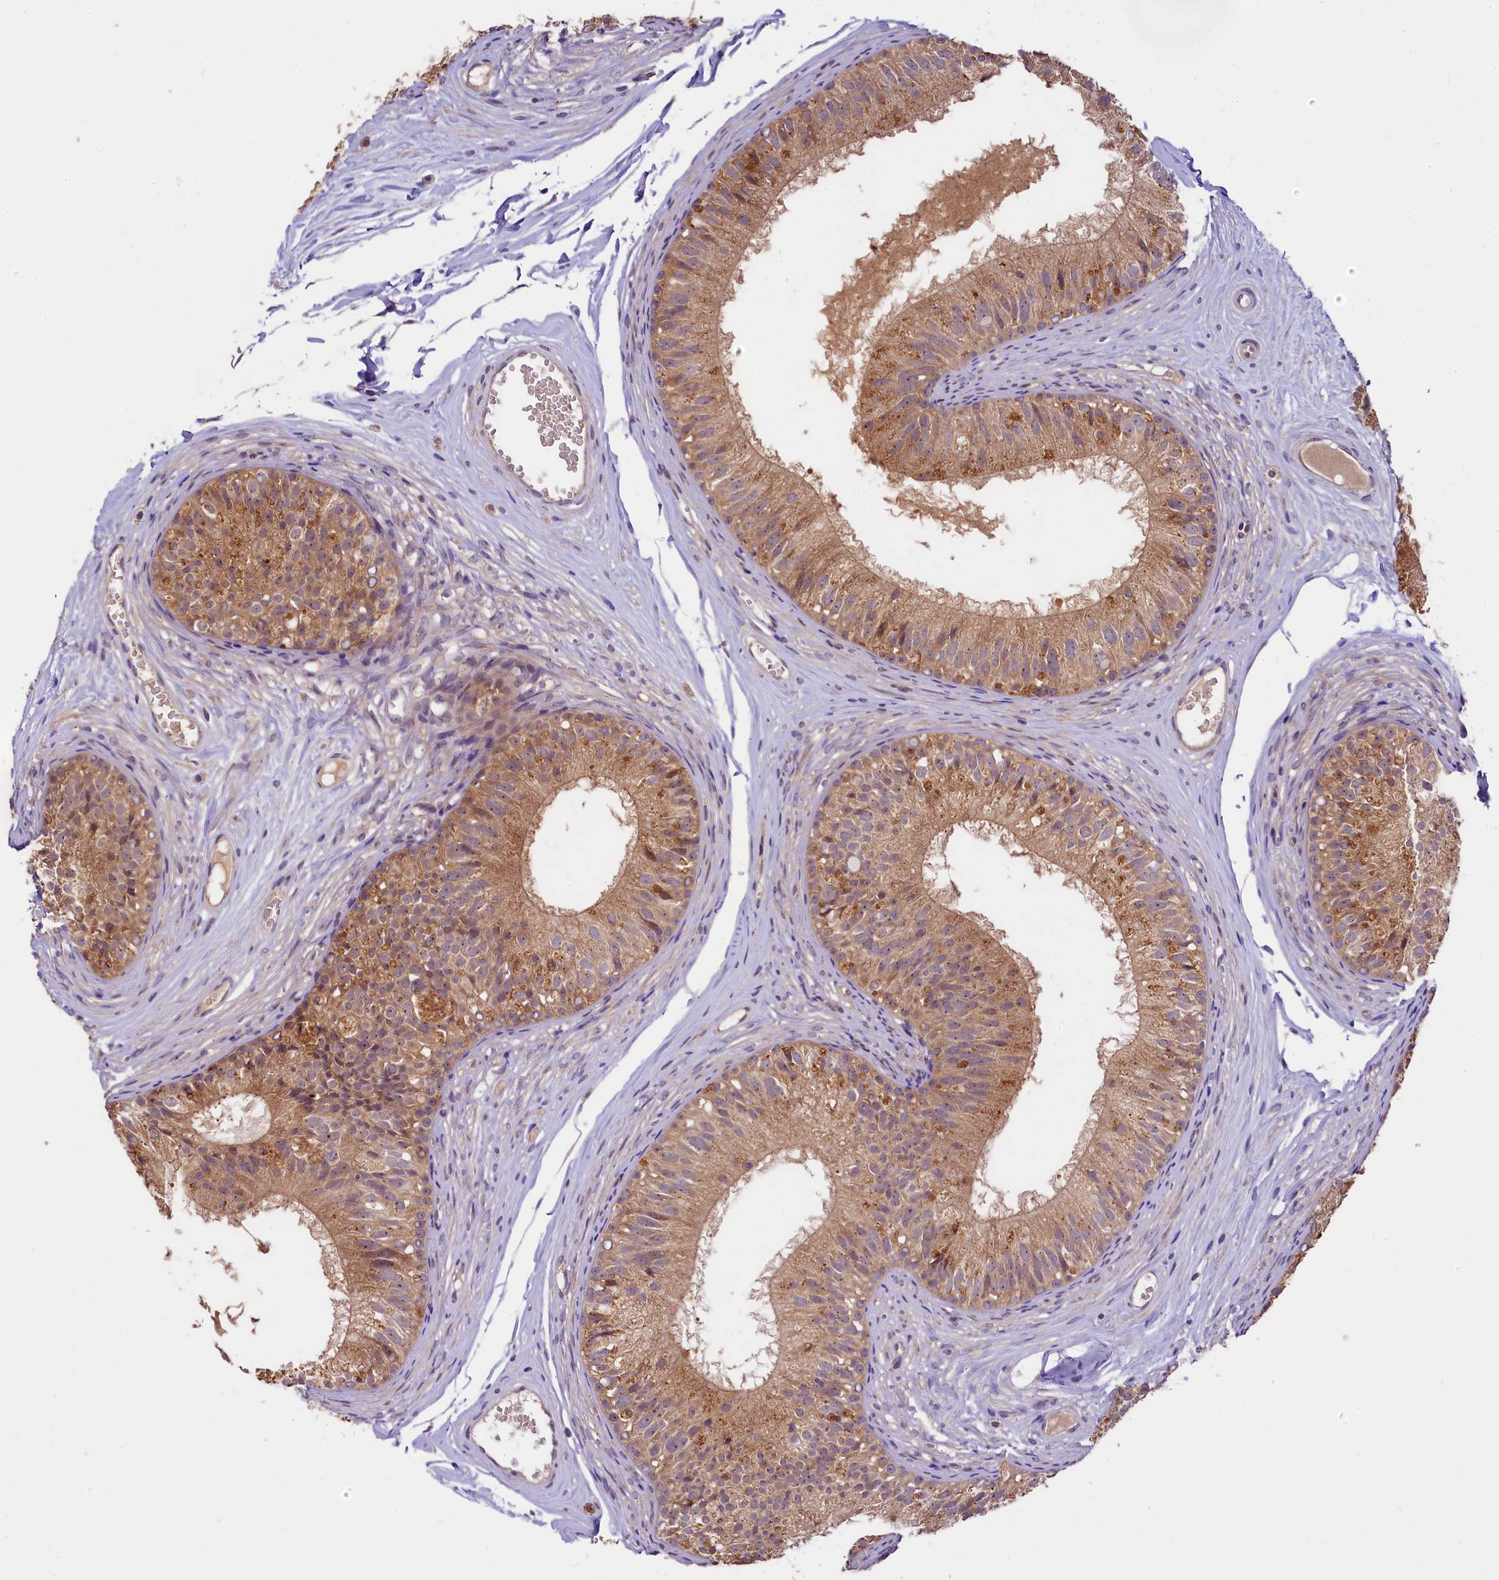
{"staining": {"intensity": "moderate", "quantity": ">75%", "location": "cytoplasmic/membranous"}, "tissue": "epididymis", "cell_type": "Glandular cells", "image_type": "normal", "snomed": [{"axis": "morphology", "description": "Normal tissue, NOS"}, {"axis": "morphology", "description": "Seminoma in situ"}, {"axis": "topography", "description": "Testis"}, {"axis": "topography", "description": "Epididymis"}], "caption": "Epididymis stained for a protein demonstrates moderate cytoplasmic/membranous positivity in glandular cells. (Brightfield microscopy of DAB IHC at high magnification).", "gene": "UBXN6", "patient": {"sex": "male", "age": 28}}